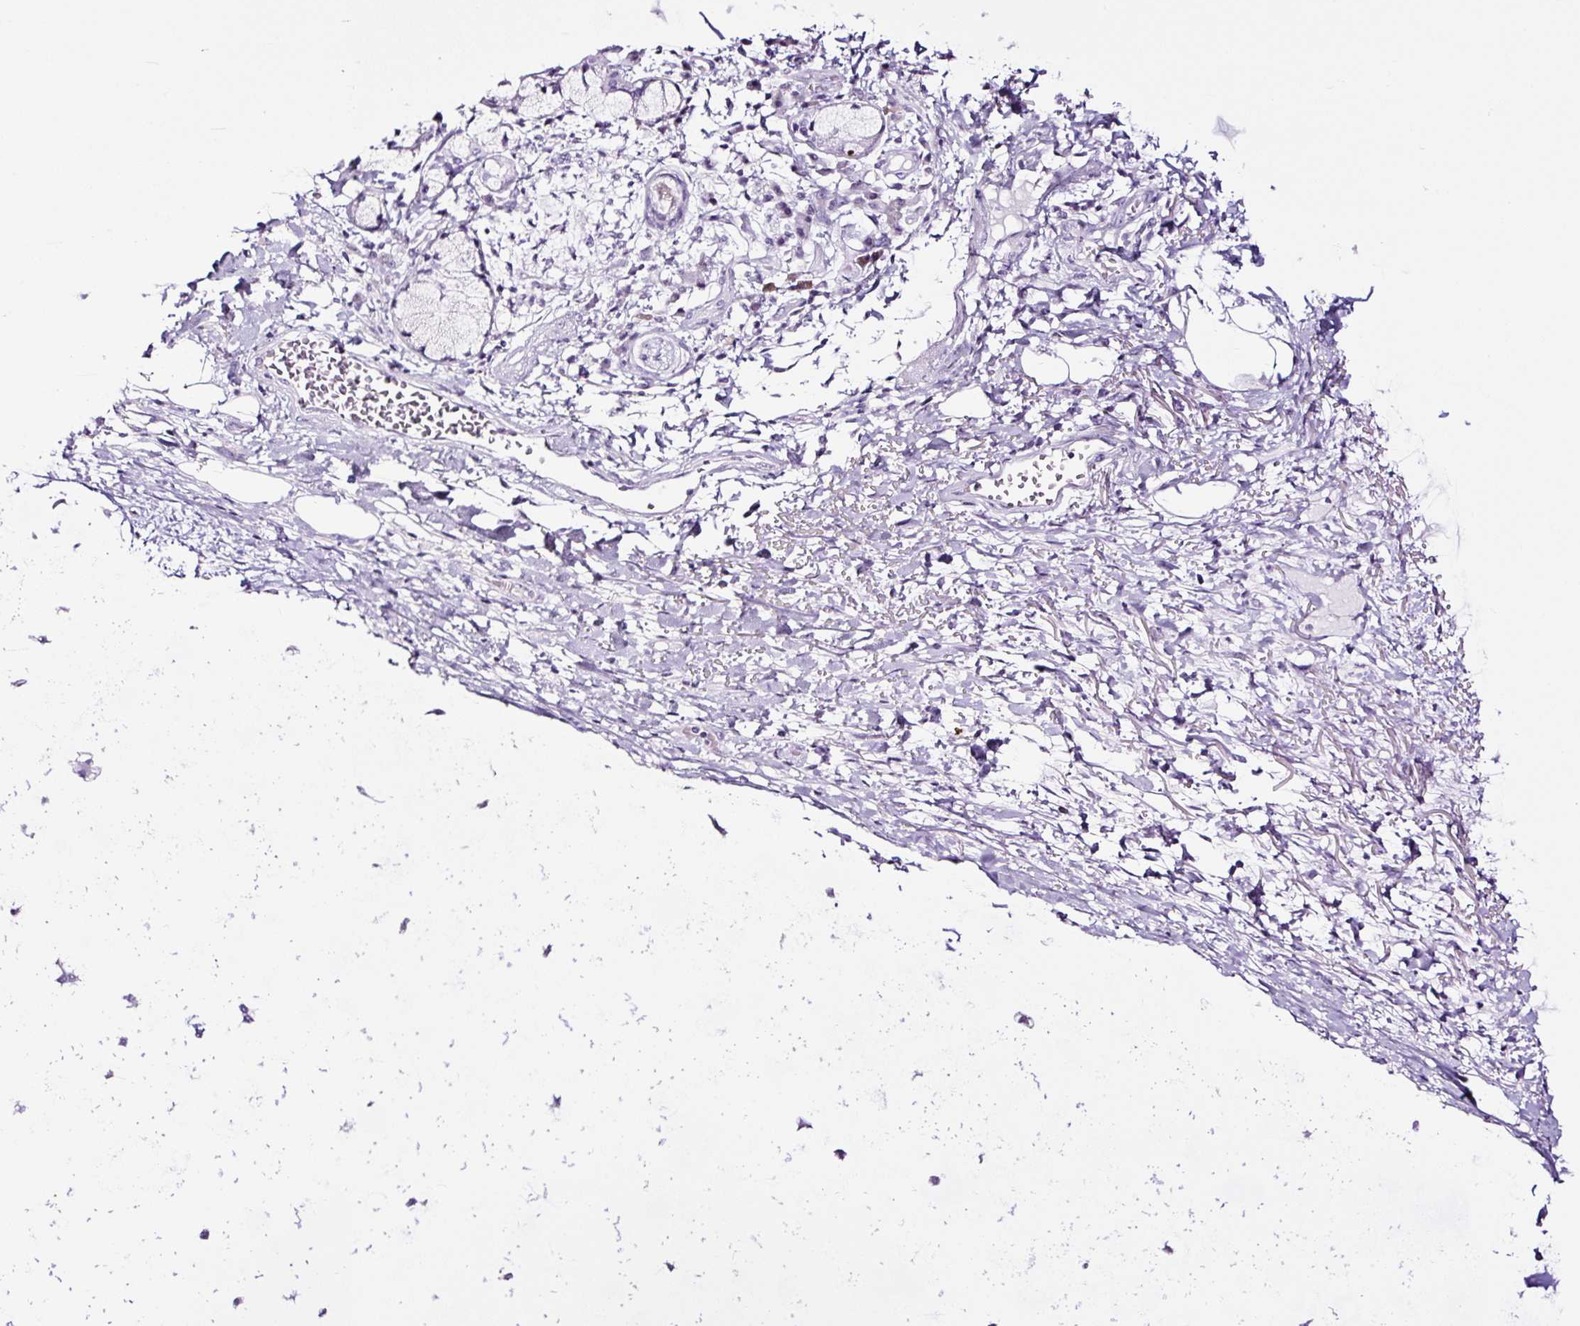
{"staining": {"intensity": "negative", "quantity": "none", "location": "none"}, "tissue": "adipose tissue", "cell_type": "Adipocytes", "image_type": "normal", "snomed": [{"axis": "morphology", "description": "Normal tissue, NOS"}, {"axis": "topography", "description": "Cartilage tissue"}, {"axis": "topography", "description": "Bronchus"}], "caption": "A histopathology image of adipose tissue stained for a protein reveals no brown staining in adipocytes.", "gene": "NPHS2", "patient": {"sex": "male", "age": 56}}